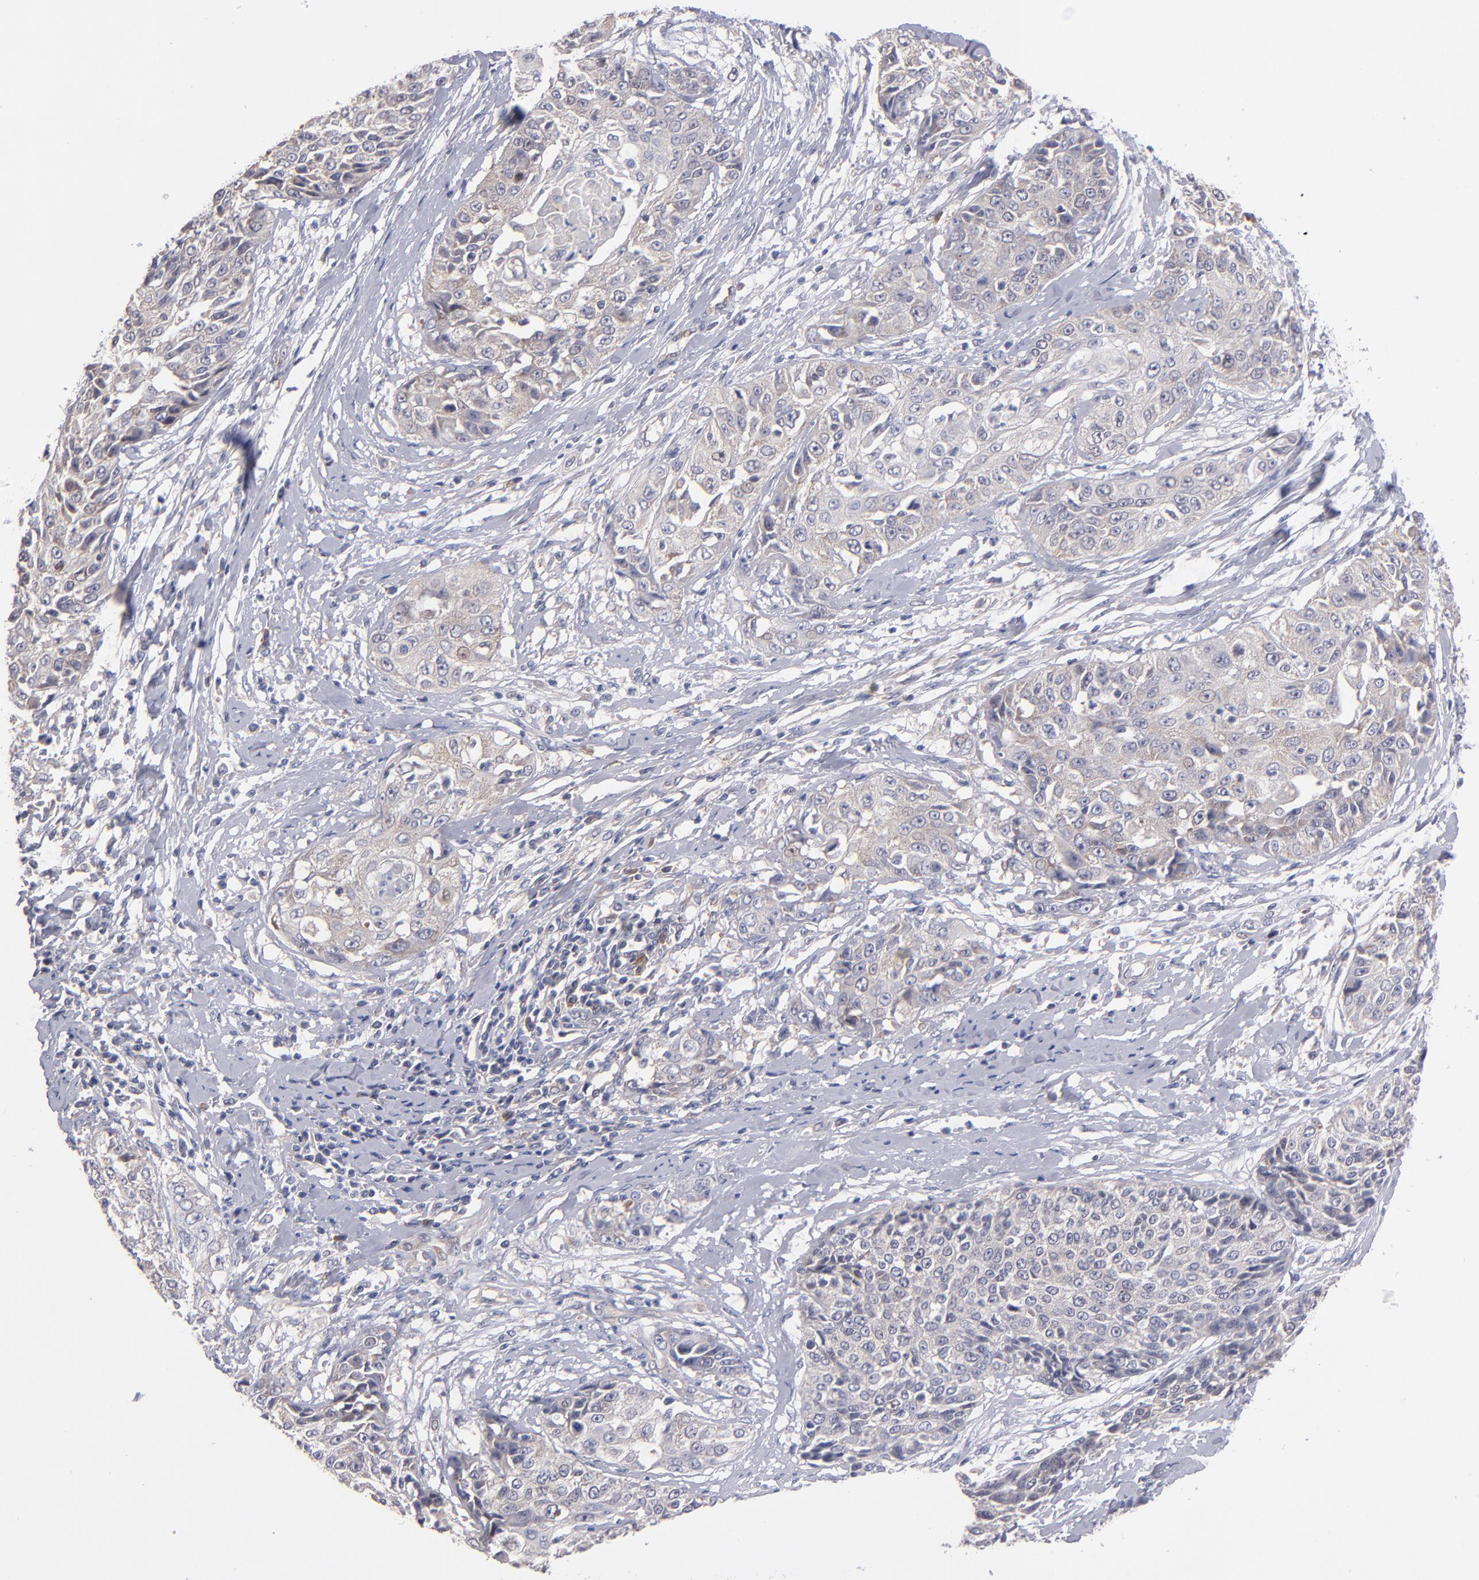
{"staining": {"intensity": "weak", "quantity": "25%-75%", "location": "cytoplasmic/membranous"}, "tissue": "cervical cancer", "cell_type": "Tumor cells", "image_type": "cancer", "snomed": [{"axis": "morphology", "description": "Squamous cell carcinoma, NOS"}, {"axis": "topography", "description": "Cervix"}], "caption": "The histopathology image exhibits immunohistochemical staining of squamous cell carcinoma (cervical). There is weak cytoplasmic/membranous staining is present in approximately 25%-75% of tumor cells. (Brightfield microscopy of DAB IHC at high magnification).", "gene": "EIF3L", "patient": {"sex": "female", "age": 64}}